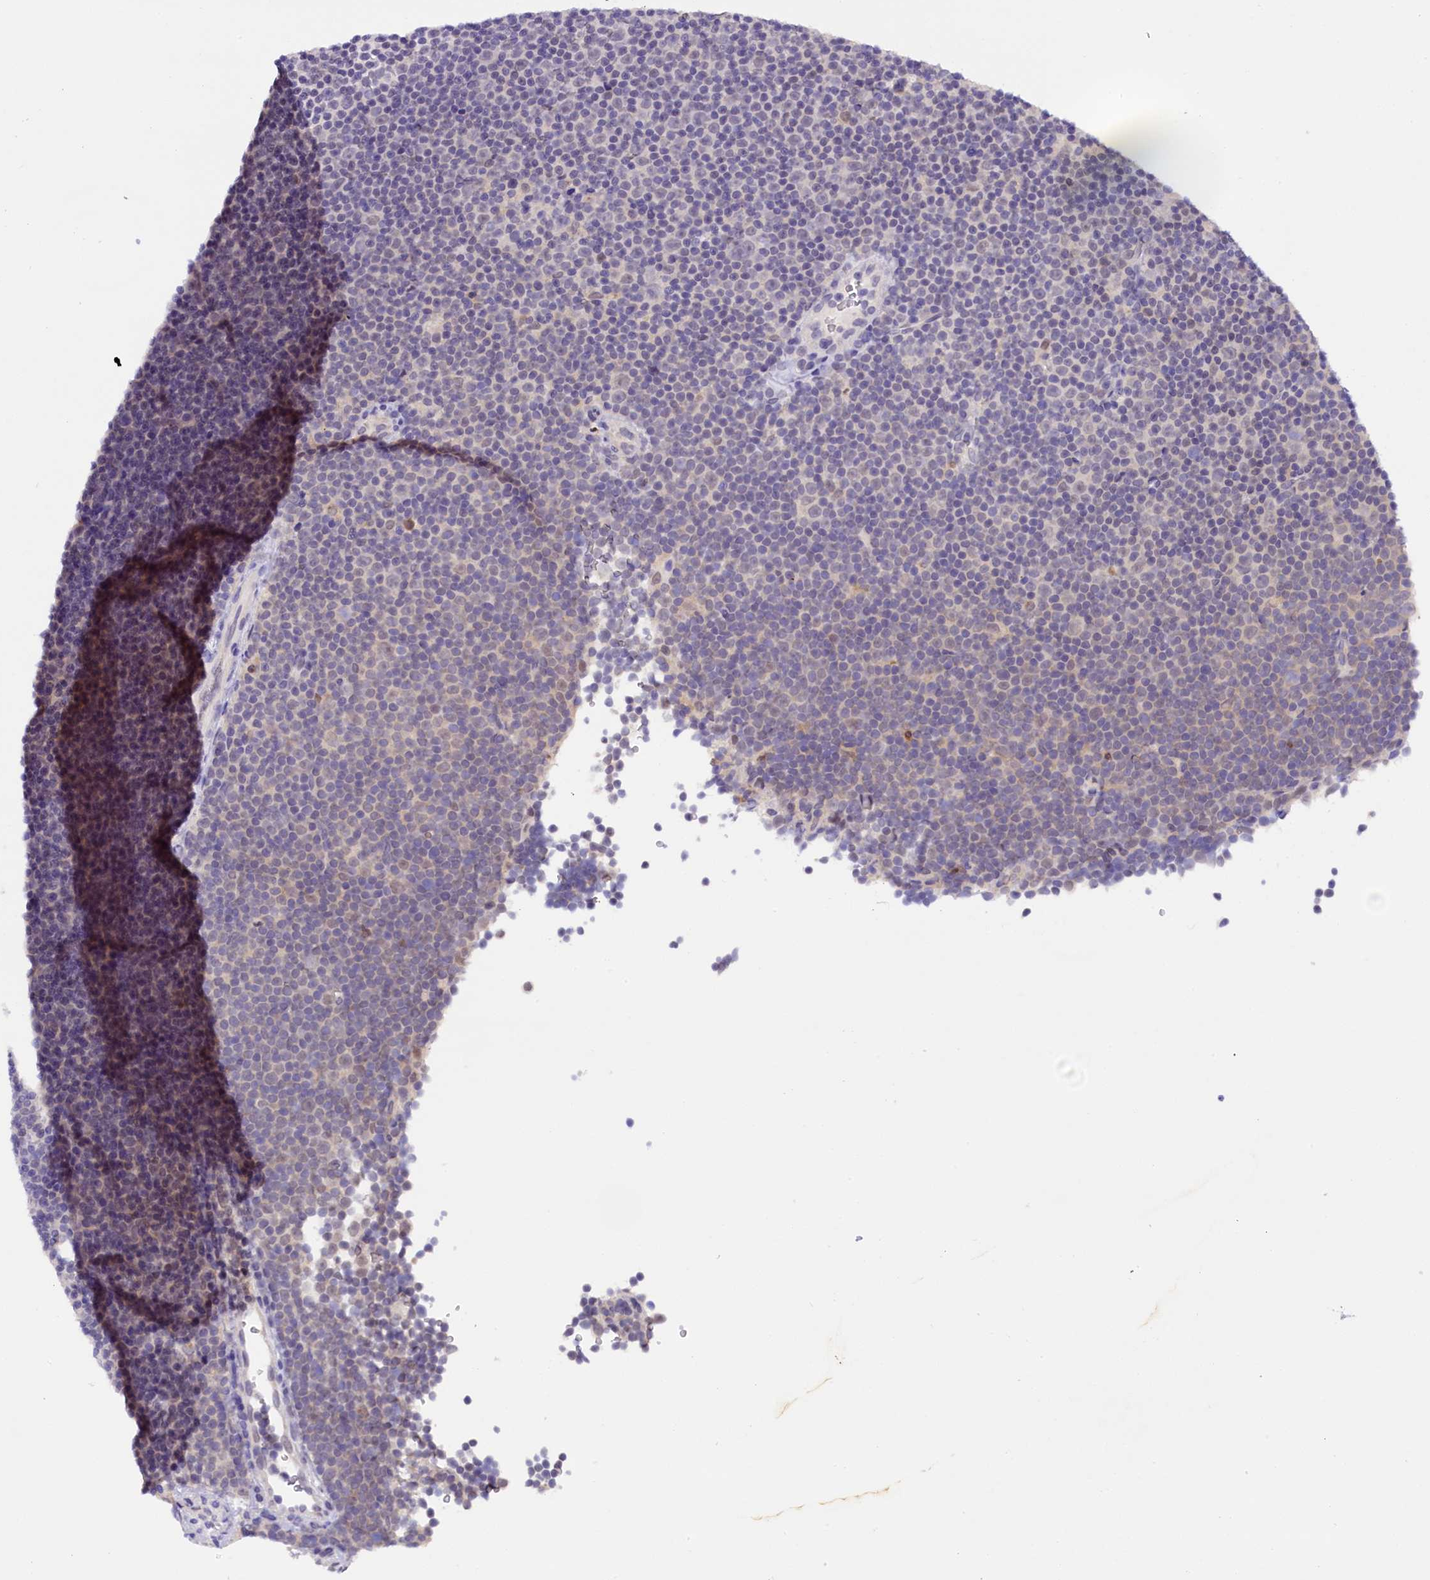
{"staining": {"intensity": "negative", "quantity": "none", "location": "none"}, "tissue": "lymphoma", "cell_type": "Tumor cells", "image_type": "cancer", "snomed": [{"axis": "morphology", "description": "Malignant lymphoma, non-Hodgkin's type, Low grade"}, {"axis": "topography", "description": "Lymph node"}], "caption": "A histopathology image of malignant lymphoma, non-Hodgkin's type (low-grade) stained for a protein exhibits no brown staining in tumor cells.", "gene": "IQCN", "patient": {"sex": "female", "age": 67}}